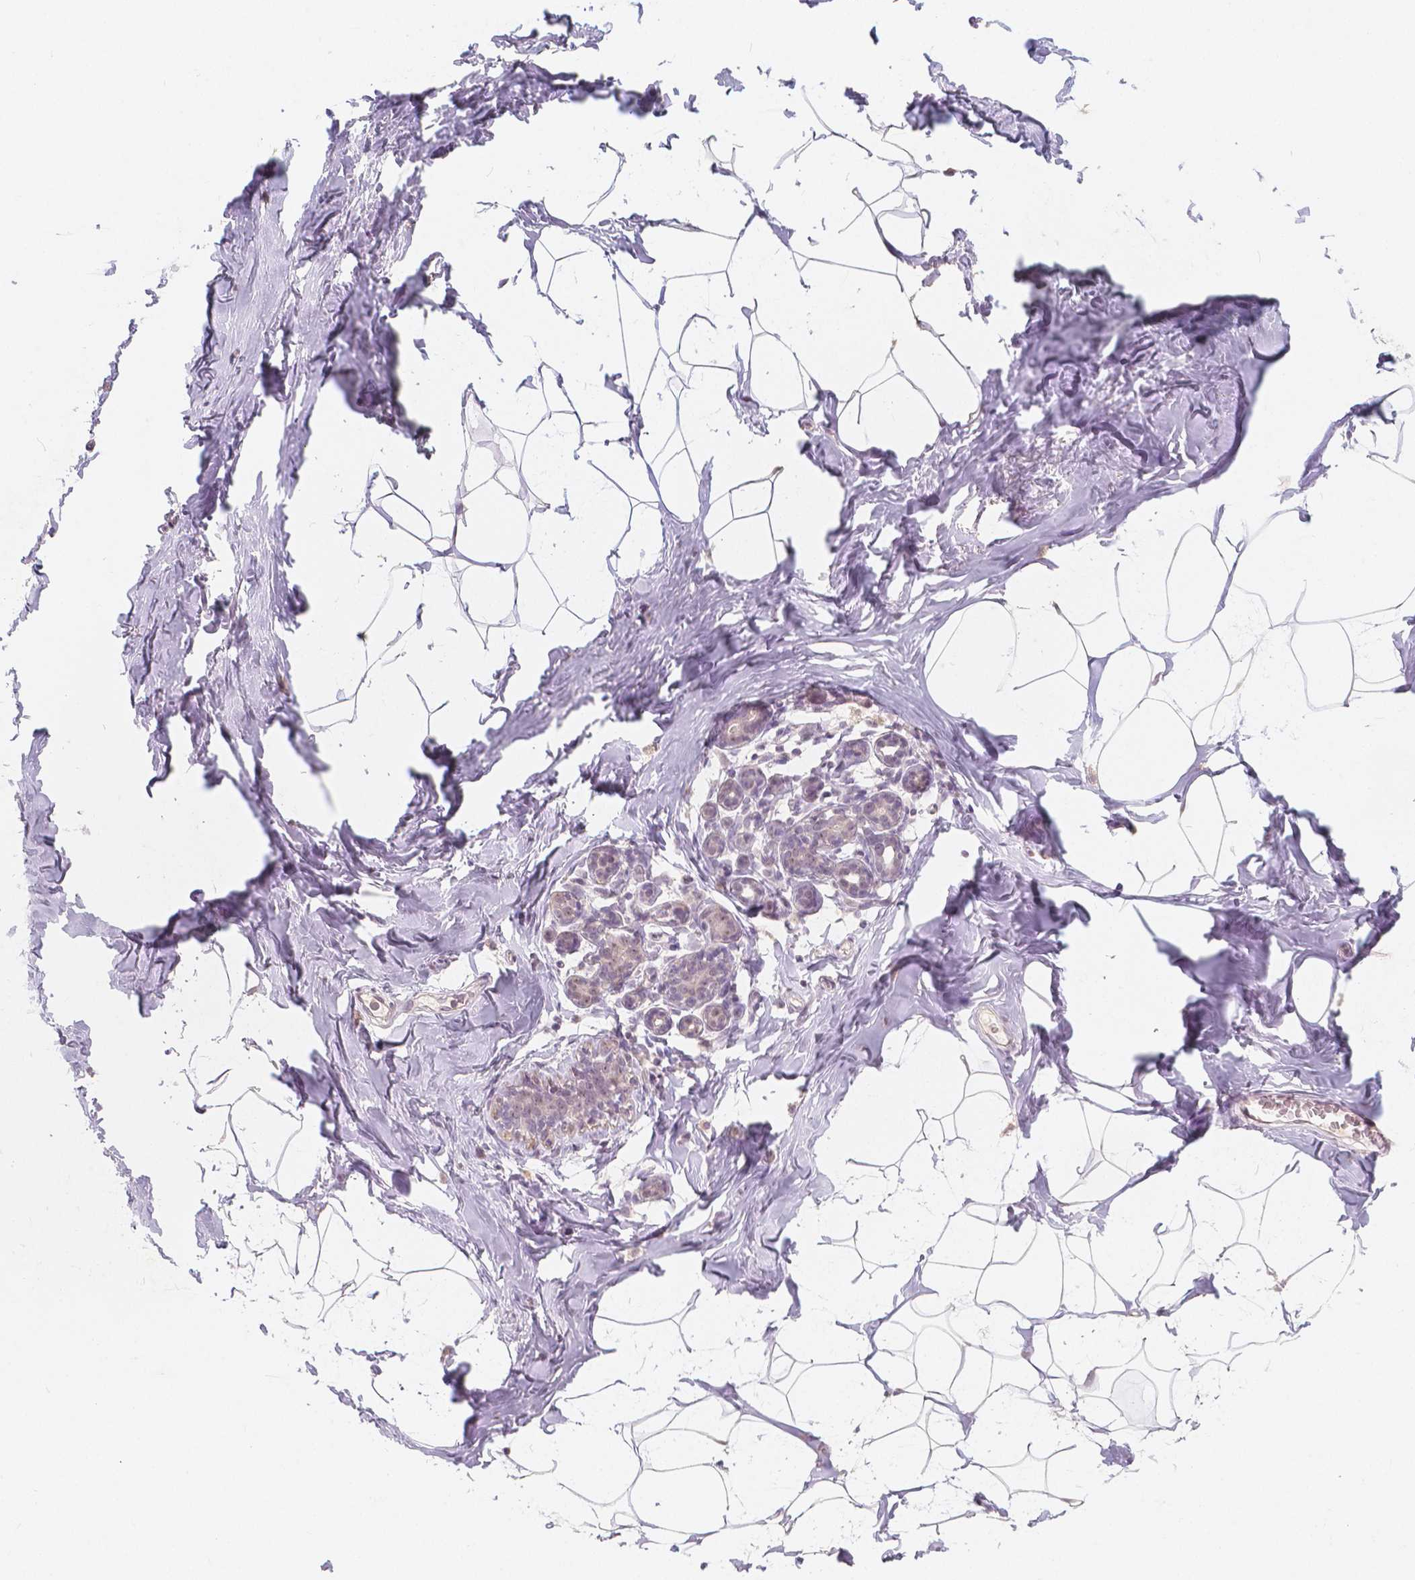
{"staining": {"intensity": "negative", "quantity": "none", "location": "none"}, "tissue": "breast", "cell_type": "Adipocytes", "image_type": "normal", "snomed": [{"axis": "morphology", "description": "Normal tissue, NOS"}, {"axis": "topography", "description": "Breast"}], "caption": "The histopathology image shows no staining of adipocytes in benign breast.", "gene": "NOLC1", "patient": {"sex": "female", "age": 32}}